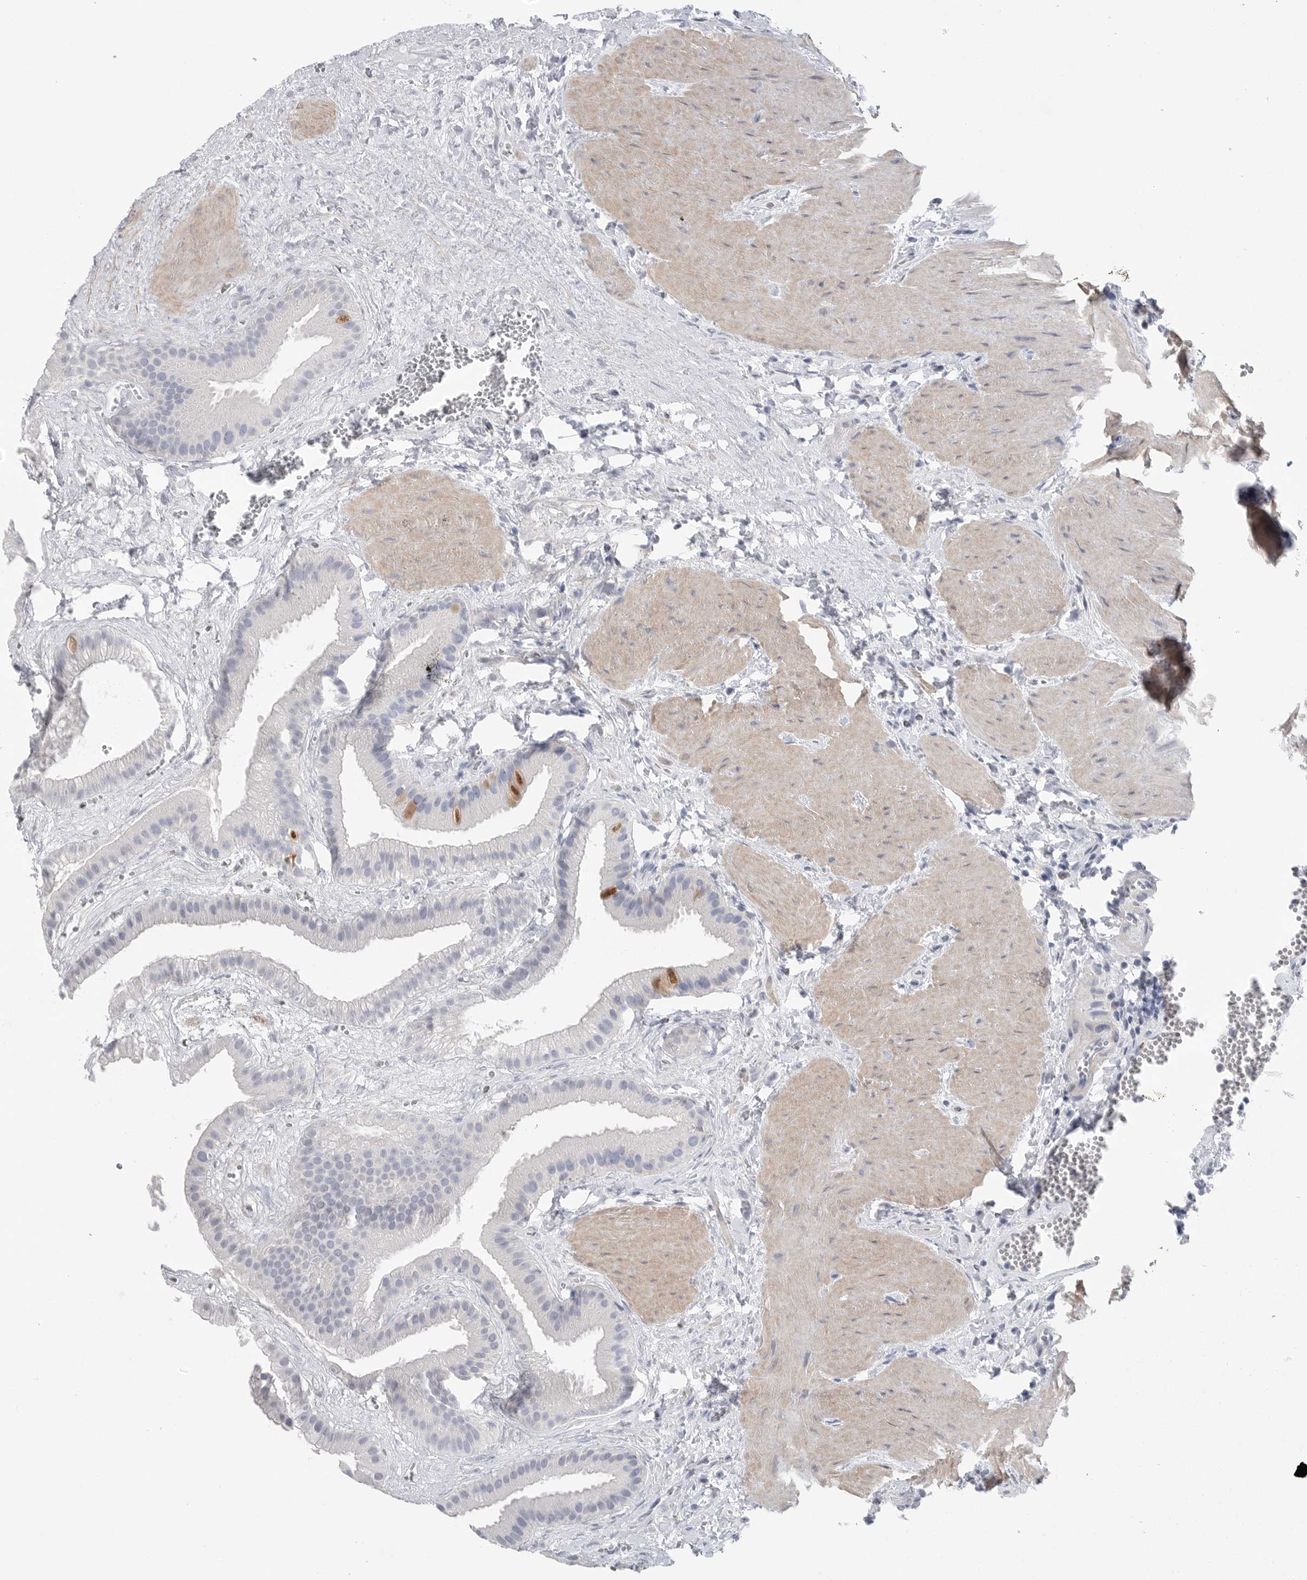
{"staining": {"intensity": "moderate", "quantity": "<25%", "location": "cytoplasmic/membranous"}, "tissue": "gallbladder", "cell_type": "Glandular cells", "image_type": "normal", "snomed": [{"axis": "morphology", "description": "Normal tissue, NOS"}, {"axis": "topography", "description": "Gallbladder"}], "caption": "Protein expression by immunohistochemistry displays moderate cytoplasmic/membranous positivity in about <25% of glandular cells in unremarkable gallbladder.", "gene": "CAMK2B", "patient": {"sex": "male", "age": 55}}